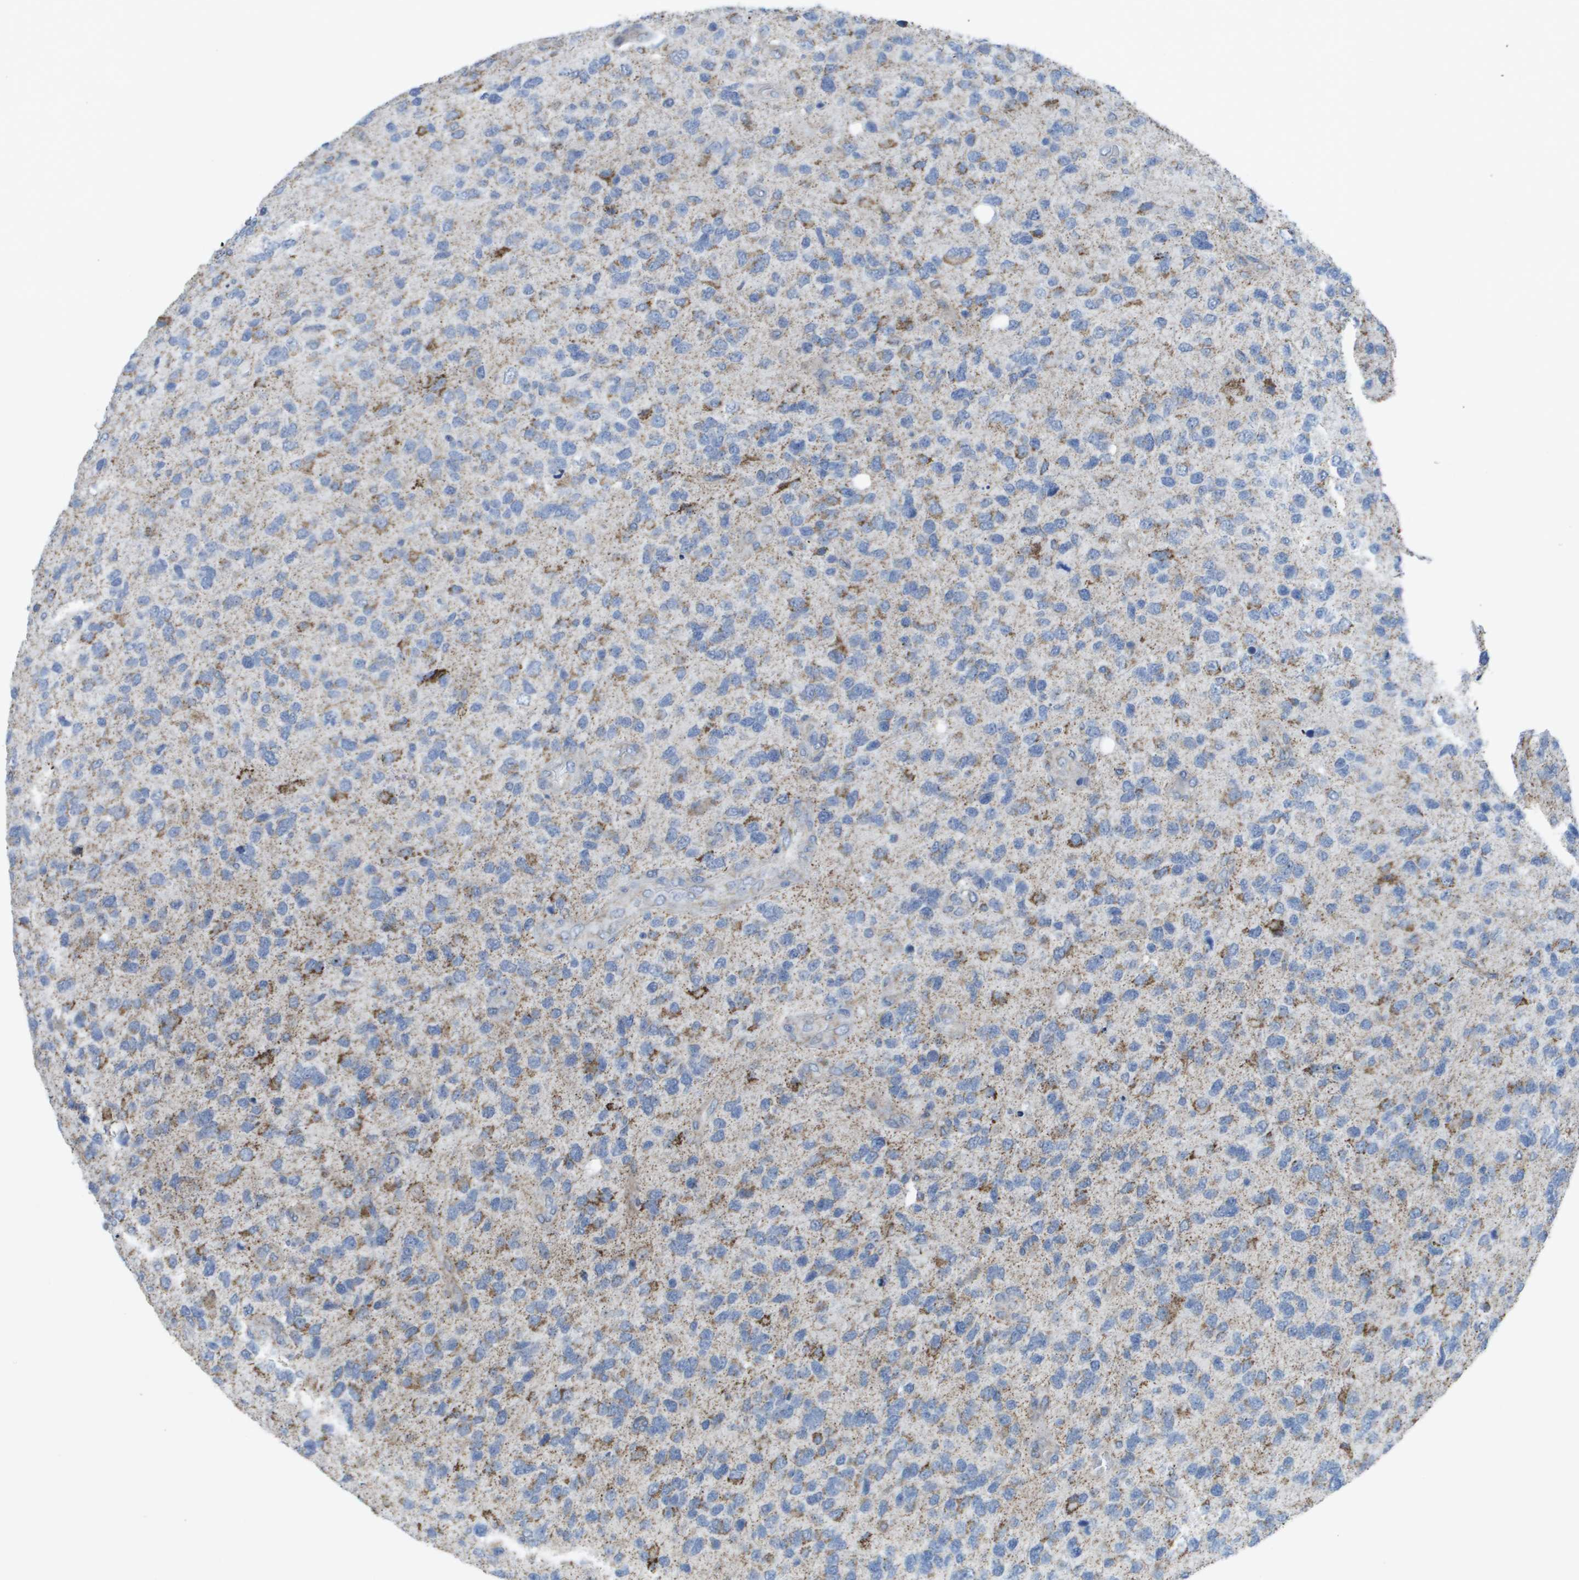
{"staining": {"intensity": "strong", "quantity": "<25%", "location": "cytoplasmic/membranous"}, "tissue": "glioma", "cell_type": "Tumor cells", "image_type": "cancer", "snomed": [{"axis": "morphology", "description": "Glioma, malignant, High grade"}, {"axis": "topography", "description": "Brain"}], "caption": "The photomicrograph shows immunohistochemical staining of malignant glioma (high-grade). There is strong cytoplasmic/membranous positivity is appreciated in about <25% of tumor cells. The staining was performed using DAB, with brown indicating positive protein expression. Nuclei are stained blue with hematoxylin.", "gene": "TMEM223", "patient": {"sex": "female", "age": 58}}